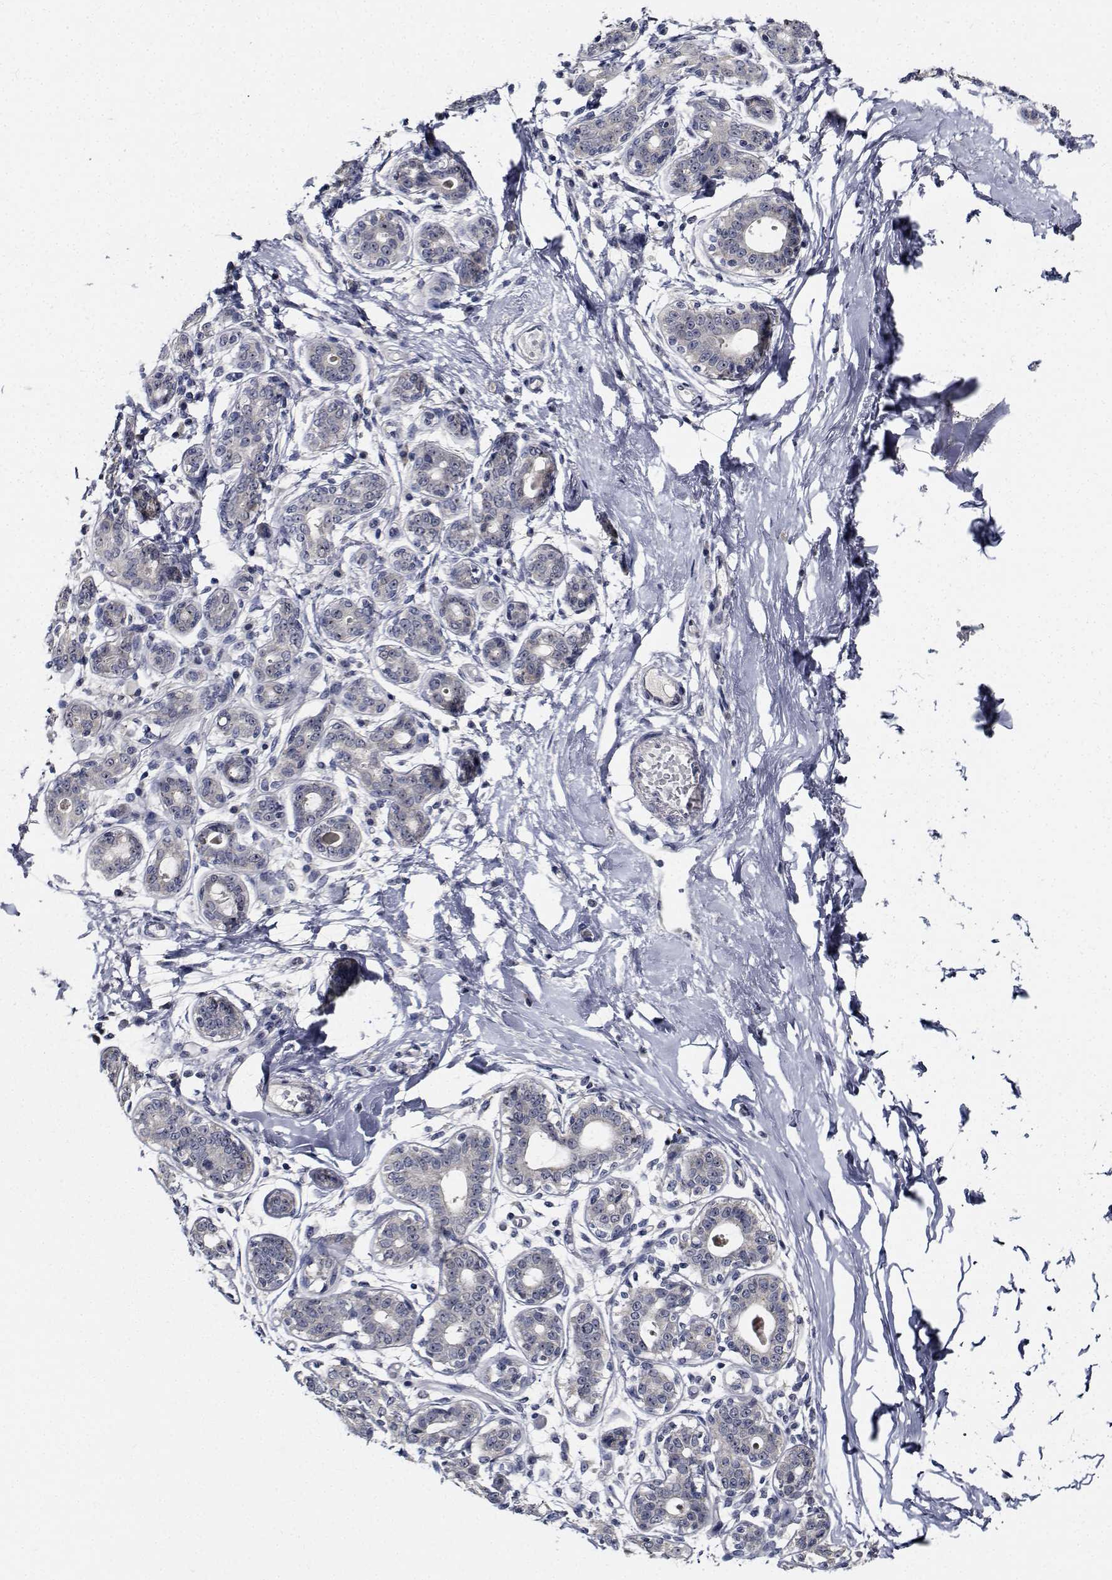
{"staining": {"intensity": "negative", "quantity": "none", "location": "none"}, "tissue": "breast", "cell_type": "Adipocytes", "image_type": "normal", "snomed": [{"axis": "morphology", "description": "Normal tissue, NOS"}, {"axis": "topography", "description": "Skin"}, {"axis": "topography", "description": "Breast"}], "caption": "Adipocytes are negative for protein expression in unremarkable human breast. (Immunohistochemistry, brightfield microscopy, high magnification).", "gene": "NVL", "patient": {"sex": "female", "age": 43}}